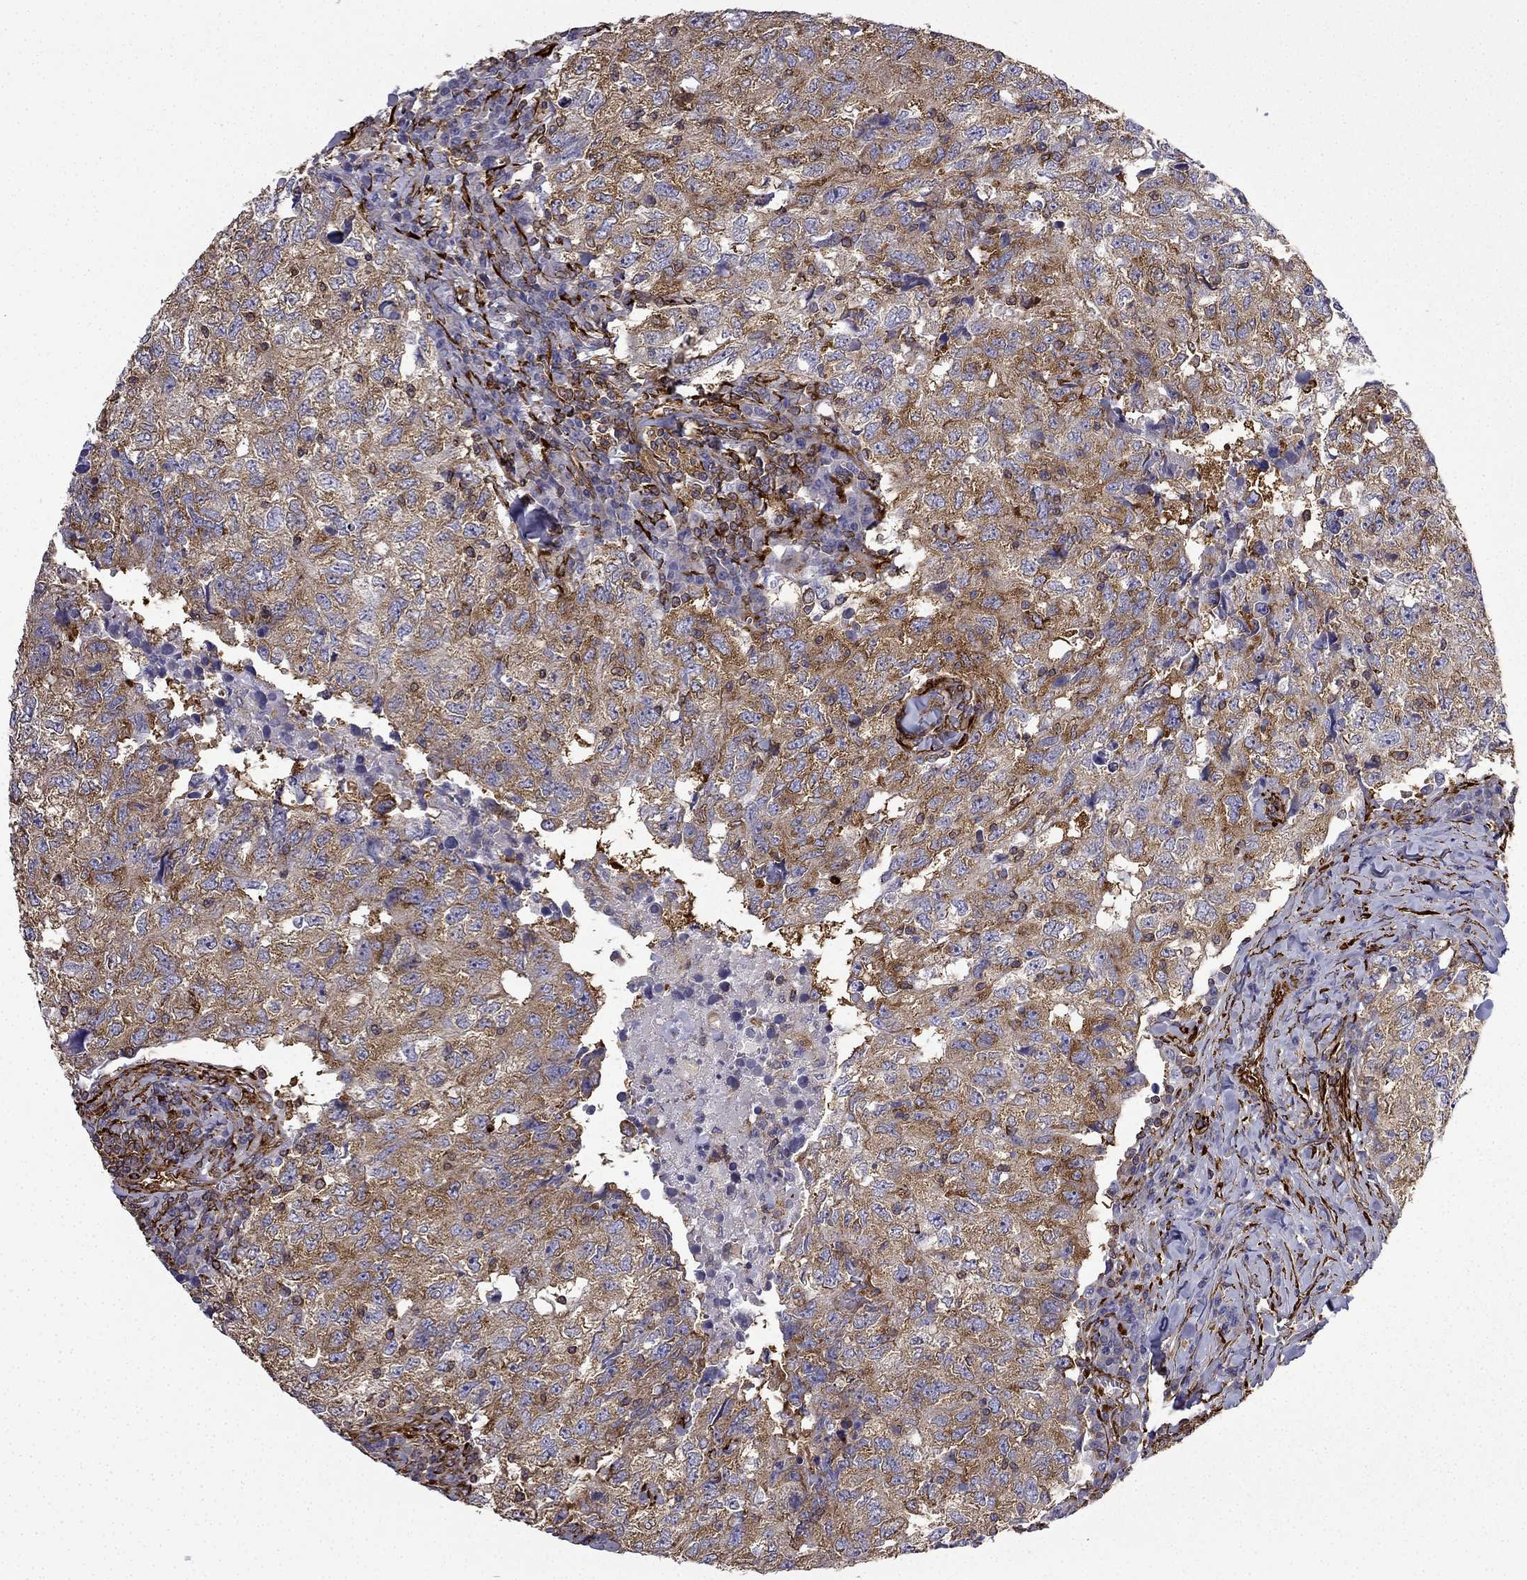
{"staining": {"intensity": "moderate", "quantity": ">75%", "location": "cytoplasmic/membranous"}, "tissue": "breast cancer", "cell_type": "Tumor cells", "image_type": "cancer", "snomed": [{"axis": "morphology", "description": "Duct carcinoma"}, {"axis": "topography", "description": "Breast"}], "caption": "Immunohistochemical staining of breast cancer demonstrates moderate cytoplasmic/membranous protein positivity in approximately >75% of tumor cells.", "gene": "MAP4", "patient": {"sex": "female", "age": 30}}